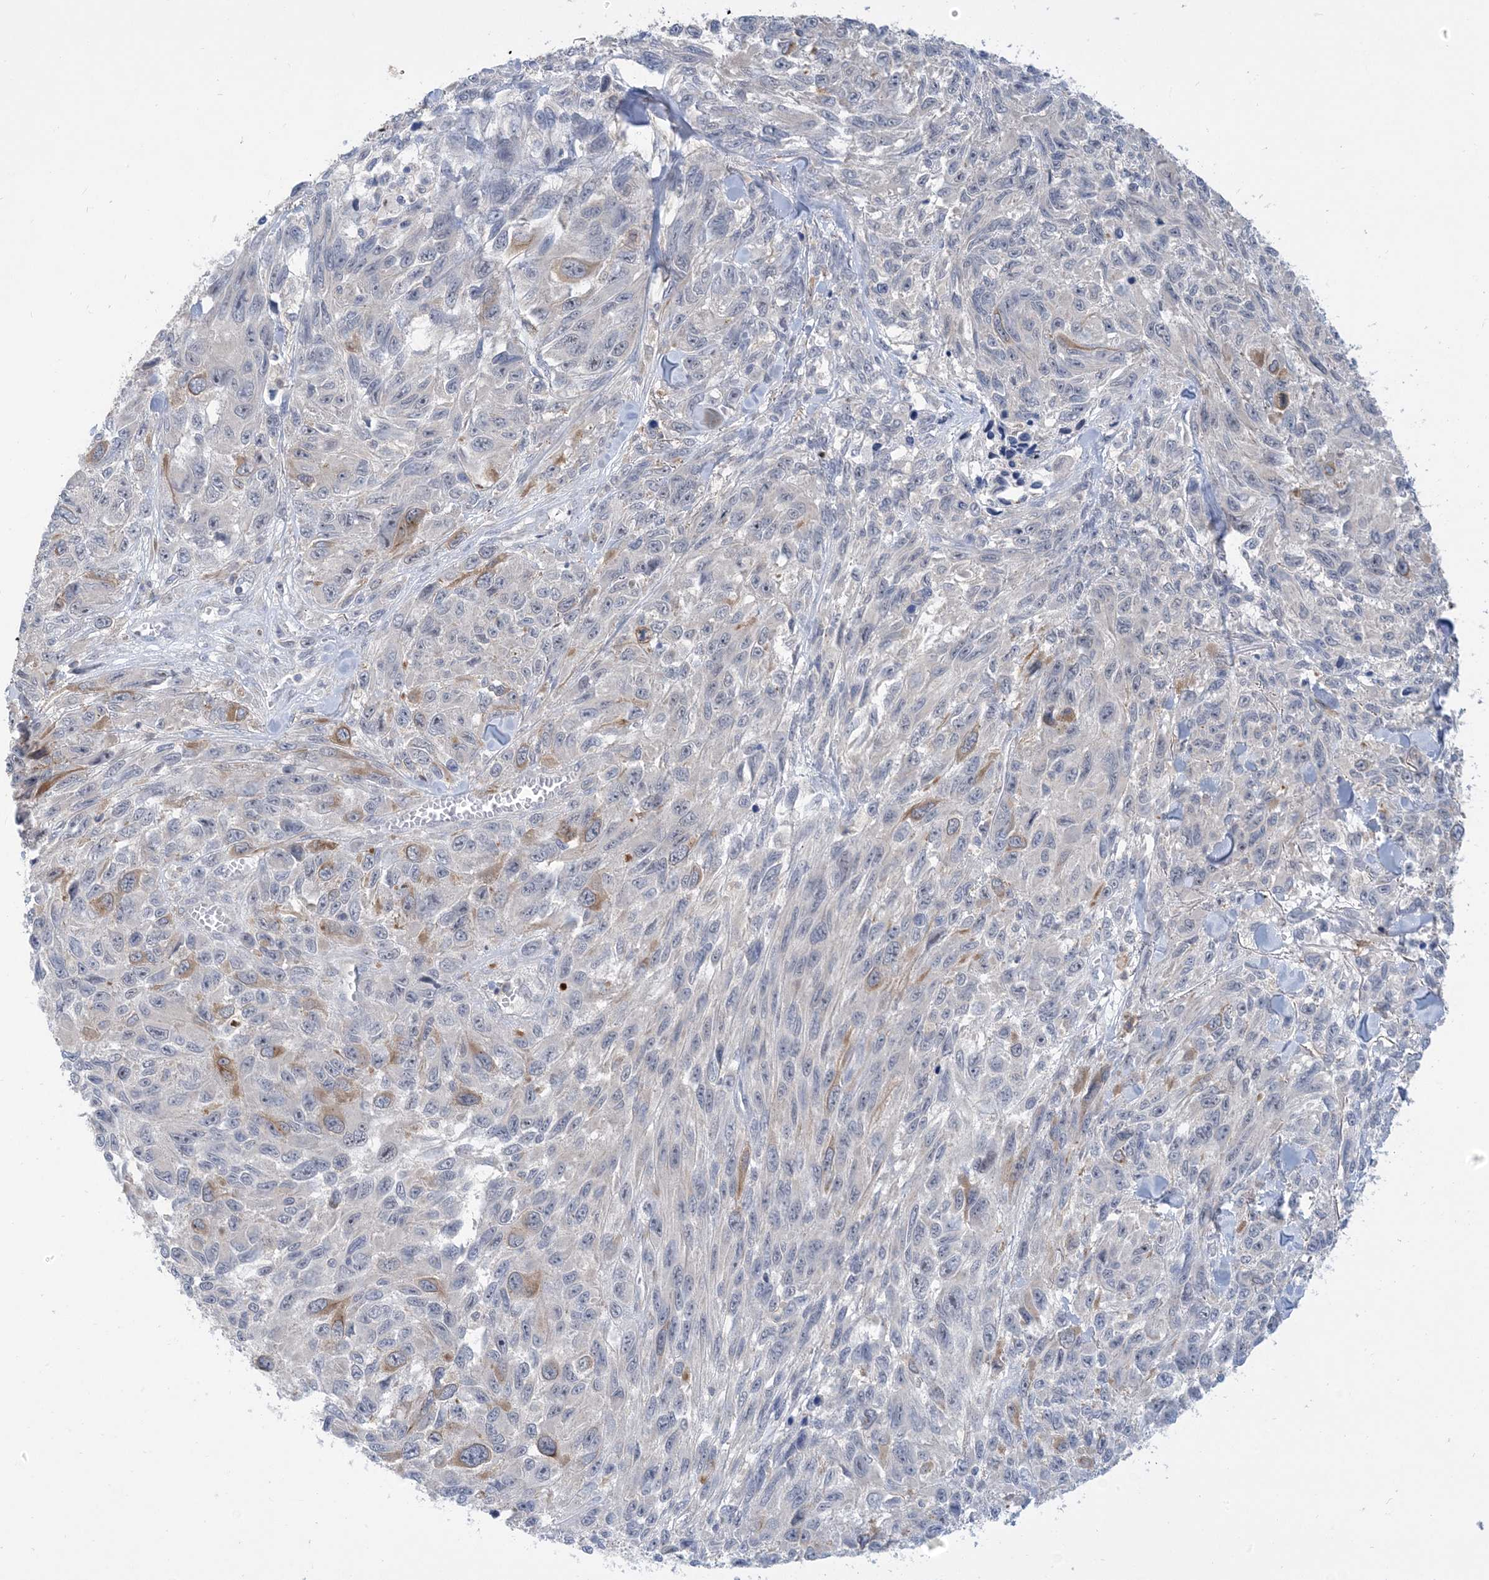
{"staining": {"intensity": "moderate", "quantity": "<25%", "location": "cytoplasmic/membranous"}, "tissue": "melanoma", "cell_type": "Tumor cells", "image_type": "cancer", "snomed": [{"axis": "morphology", "description": "Malignant melanoma, NOS"}, {"axis": "topography", "description": "Skin"}], "caption": "Human melanoma stained with a brown dye reveals moderate cytoplasmic/membranous positive positivity in approximately <25% of tumor cells.", "gene": "AOC1", "patient": {"sex": "female", "age": 96}}